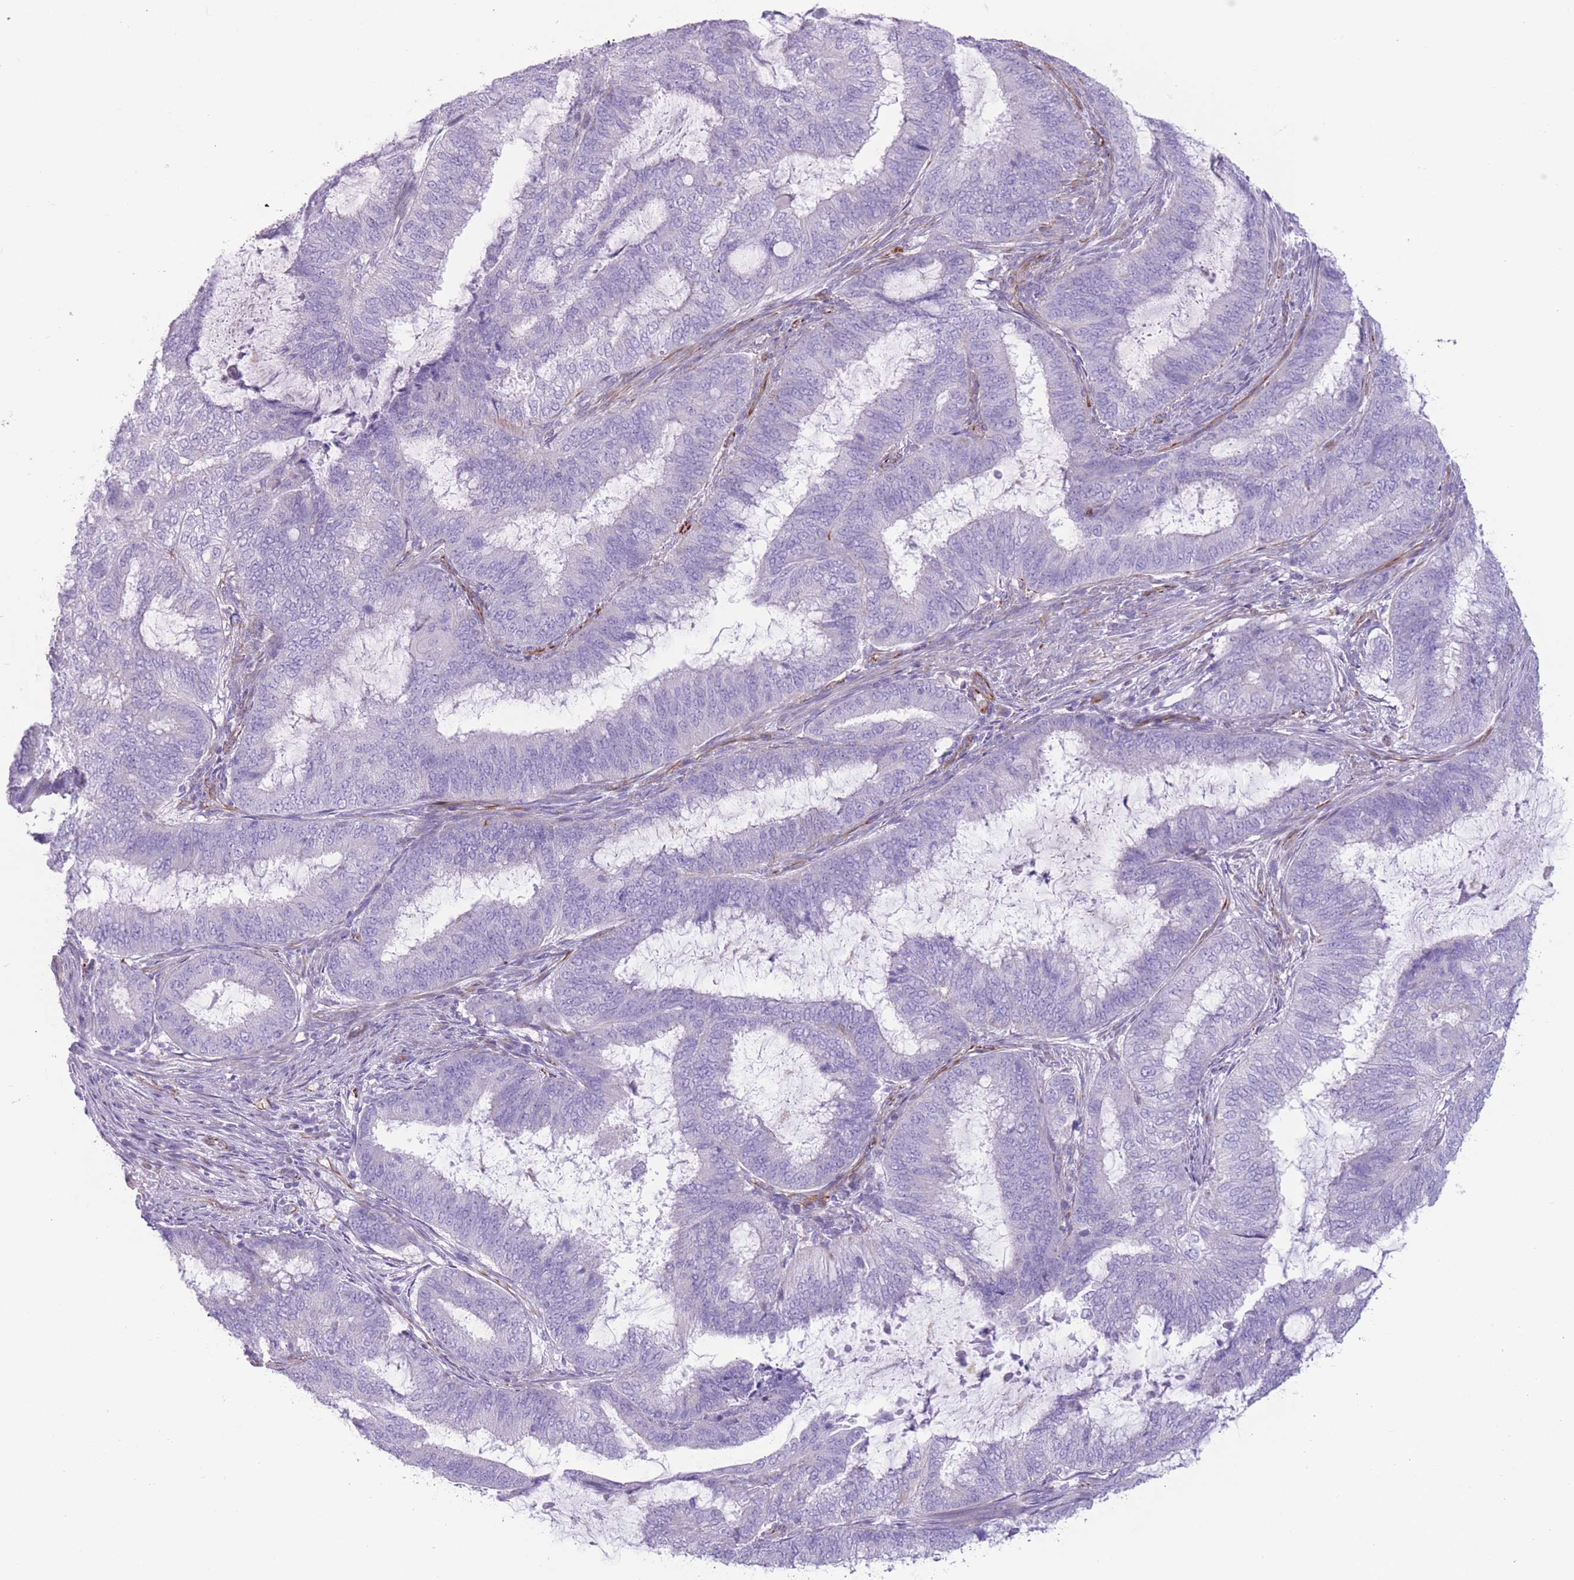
{"staining": {"intensity": "negative", "quantity": "none", "location": "none"}, "tissue": "endometrial cancer", "cell_type": "Tumor cells", "image_type": "cancer", "snomed": [{"axis": "morphology", "description": "Adenocarcinoma, NOS"}, {"axis": "topography", "description": "Endometrium"}], "caption": "Tumor cells show no significant positivity in adenocarcinoma (endometrial).", "gene": "PTCD1", "patient": {"sex": "female", "age": 51}}